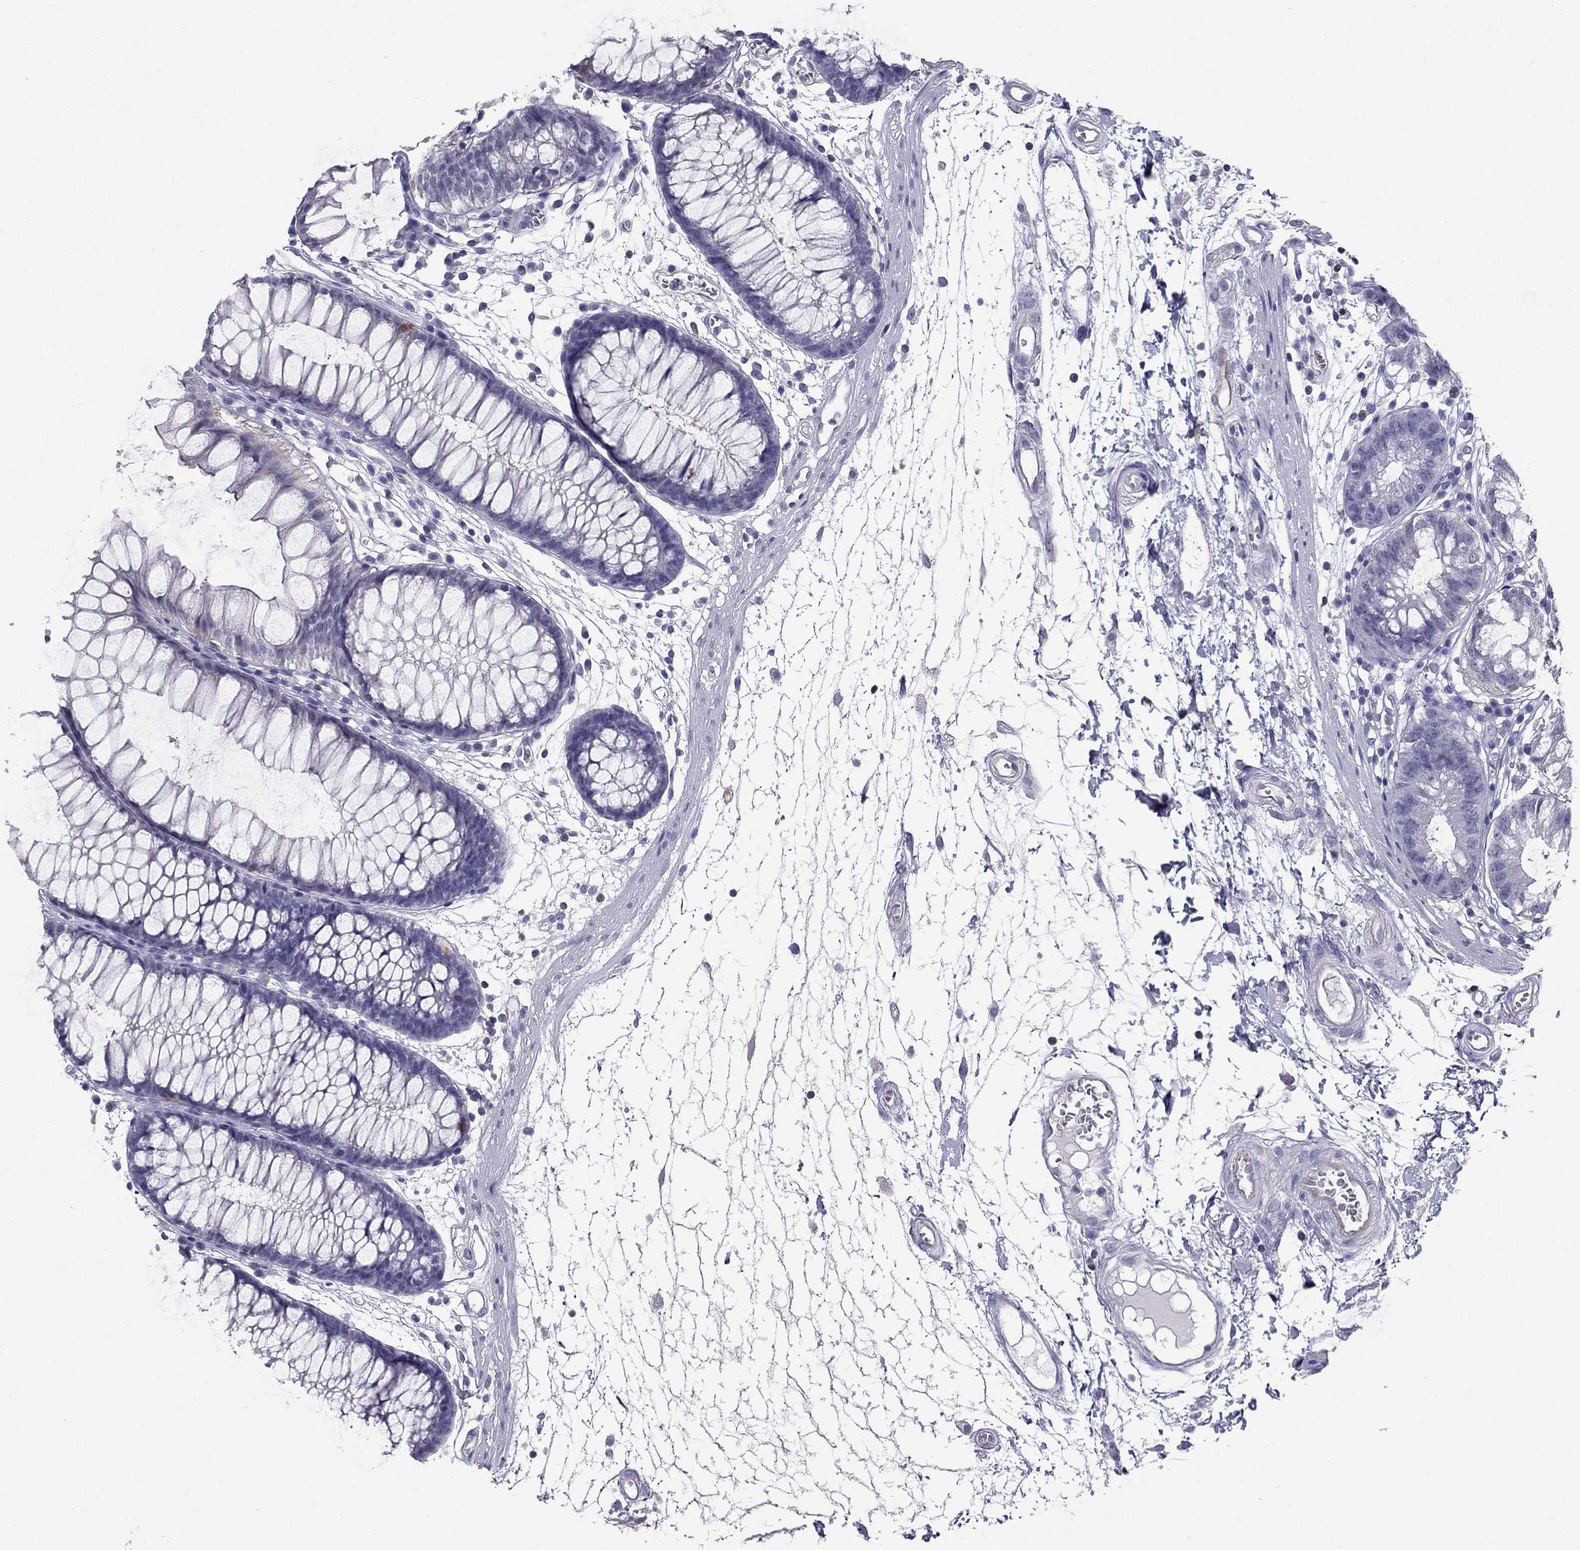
{"staining": {"intensity": "negative", "quantity": "none", "location": "none"}, "tissue": "colon", "cell_type": "Endothelial cells", "image_type": "normal", "snomed": [{"axis": "morphology", "description": "Normal tissue, NOS"}, {"axis": "morphology", "description": "Adenocarcinoma, NOS"}, {"axis": "topography", "description": "Colon"}], "caption": "The photomicrograph exhibits no staining of endothelial cells in unremarkable colon.", "gene": "AAK1", "patient": {"sex": "male", "age": 65}}